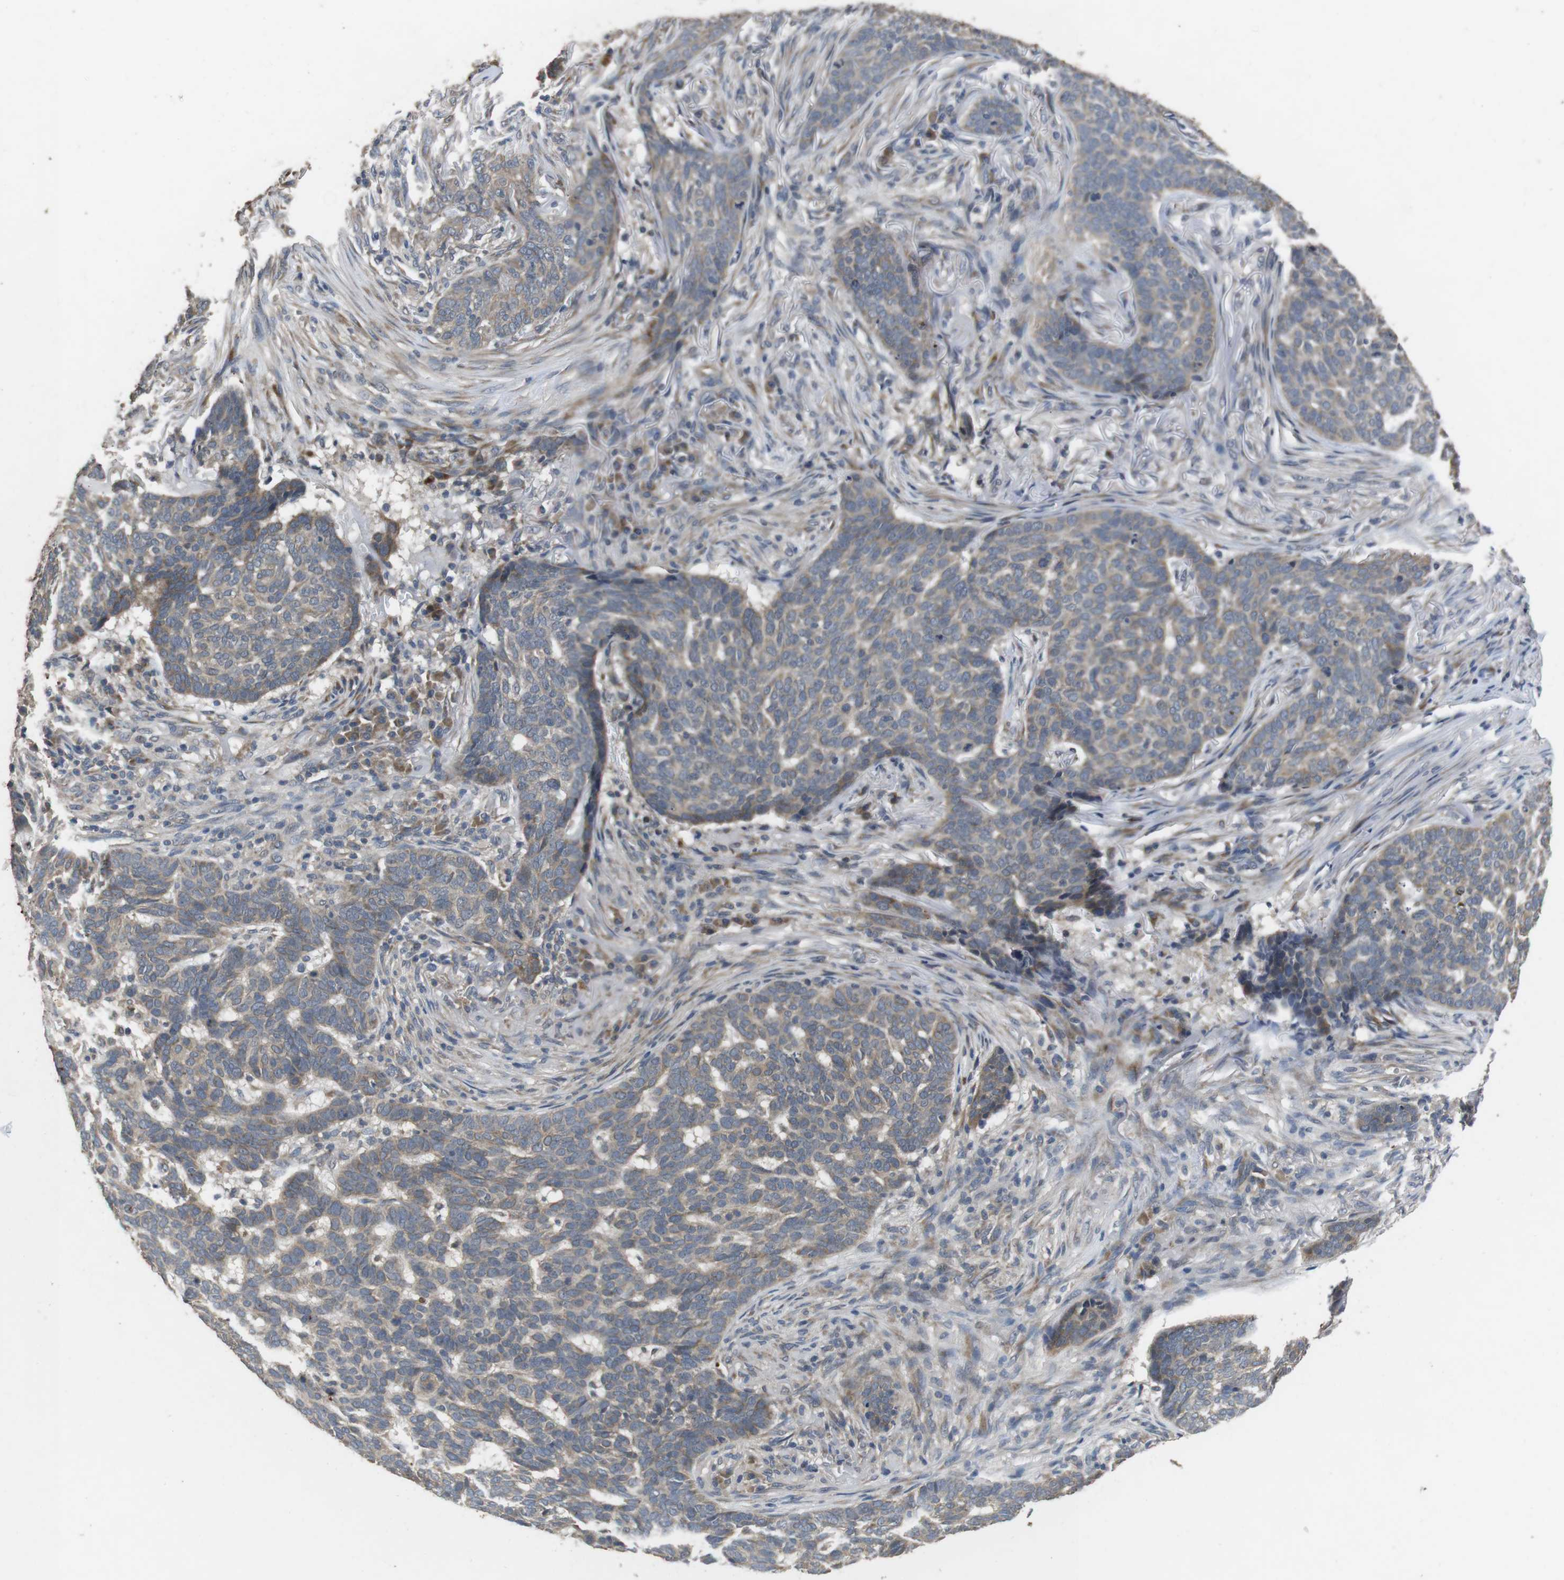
{"staining": {"intensity": "weak", "quantity": ">75%", "location": "cytoplasmic/membranous"}, "tissue": "skin cancer", "cell_type": "Tumor cells", "image_type": "cancer", "snomed": [{"axis": "morphology", "description": "Basal cell carcinoma"}, {"axis": "topography", "description": "Skin"}], "caption": "This micrograph demonstrates skin cancer stained with immunohistochemistry (IHC) to label a protein in brown. The cytoplasmic/membranous of tumor cells show weak positivity for the protein. Nuclei are counter-stained blue.", "gene": "ADGRL3", "patient": {"sex": "male", "age": 85}}